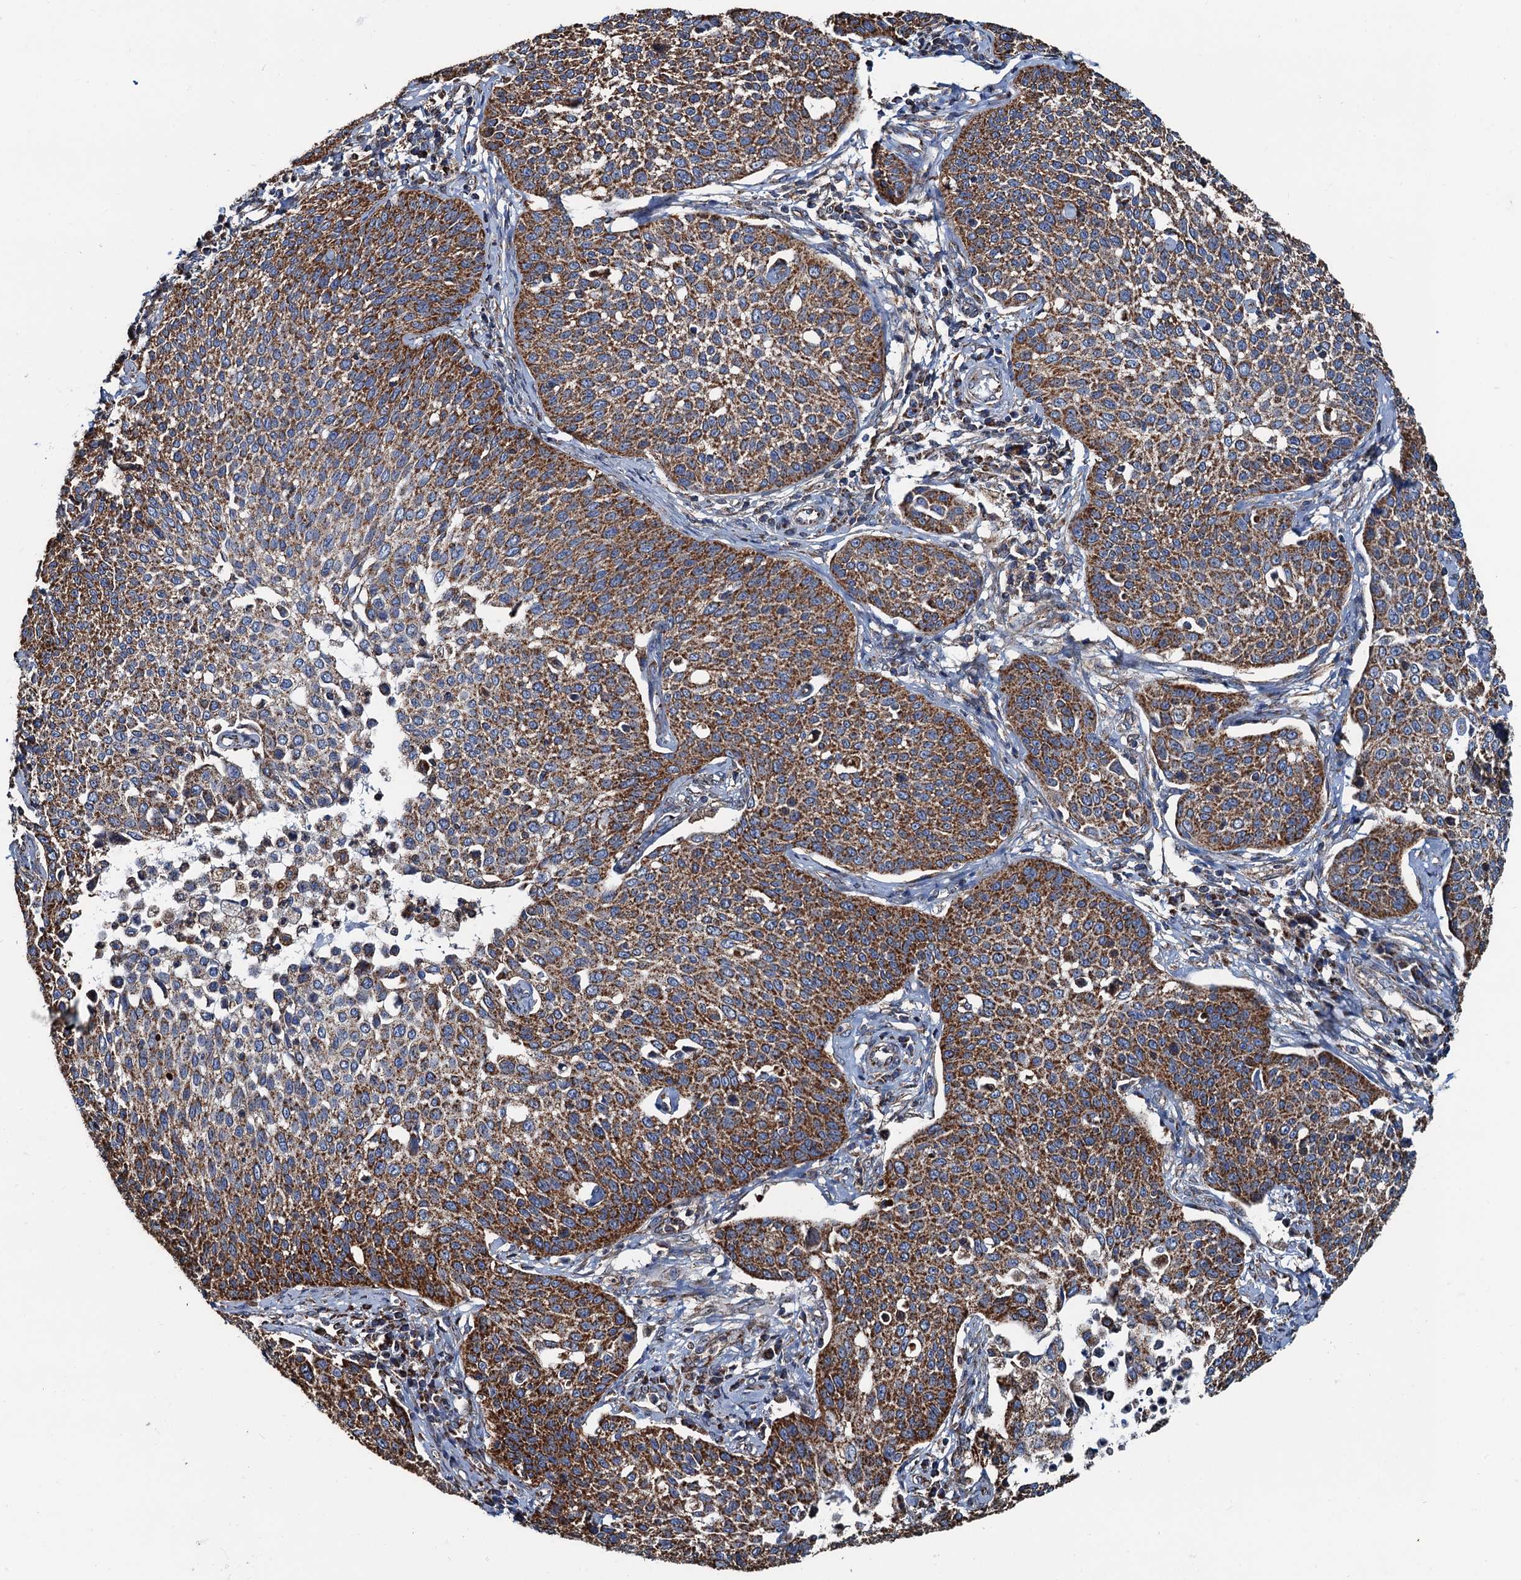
{"staining": {"intensity": "strong", "quantity": ">75%", "location": "cytoplasmic/membranous"}, "tissue": "cervical cancer", "cell_type": "Tumor cells", "image_type": "cancer", "snomed": [{"axis": "morphology", "description": "Squamous cell carcinoma, NOS"}, {"axis": "topography", "description": "Cervix"}], "caption": "IHC histopathology image of human squamous cell carcinoma (cervical) stained for a protein (brown), which exhibits high levels of strong cytoplasmic/membranous positivity in about >75% of tumor cells.", "gene": "AAGAB", "patient": {"sex": "female", "age": 34}}